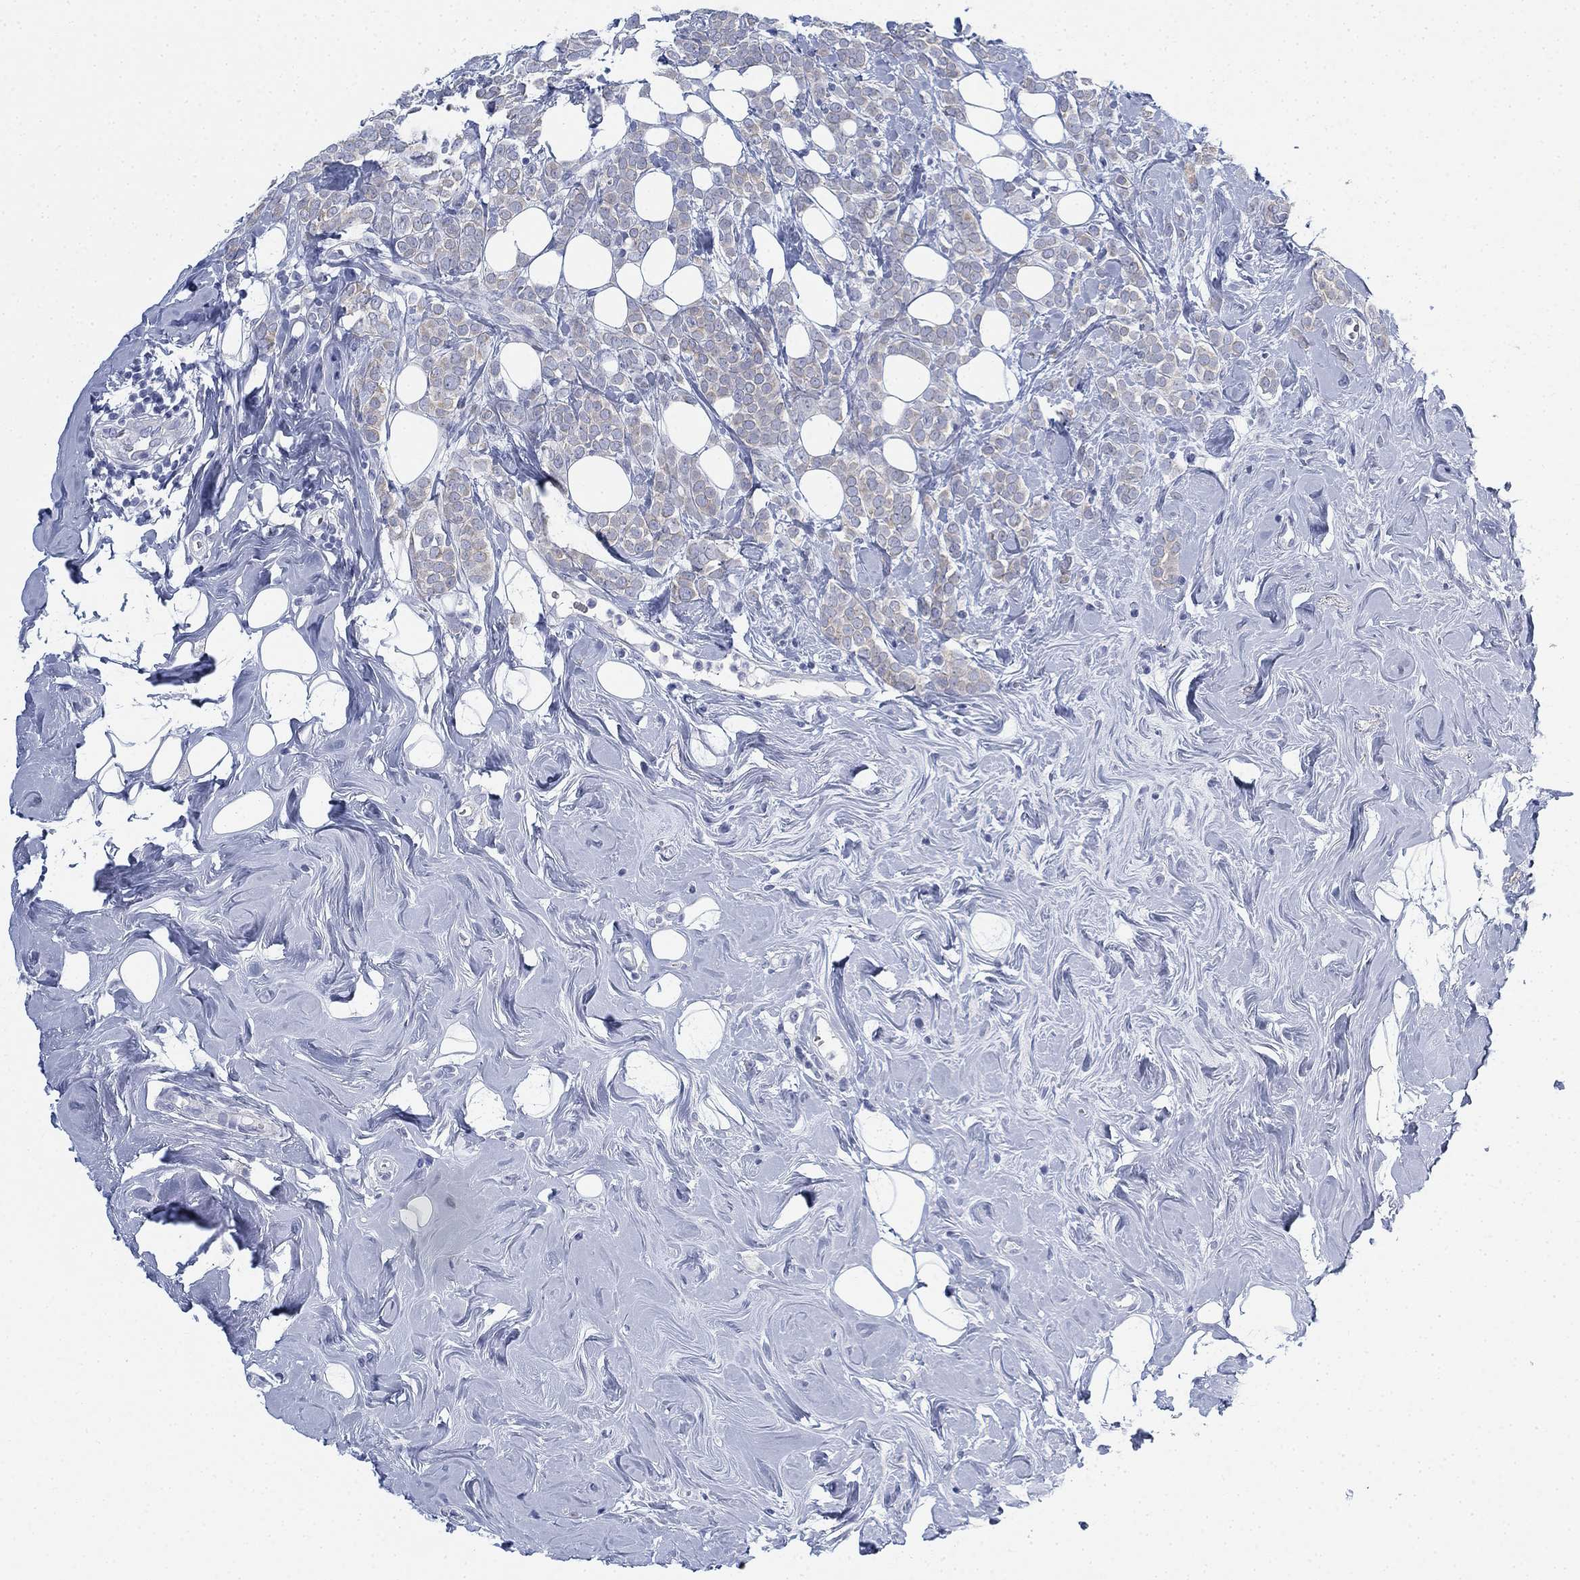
{"staining": {"intensity": "negative", "quantity": "none", "location": "none"}, "tissue": "breast cancer", "cell_type": "Tumor cells", "image_type": "cancer", "snomed": [{"axis": "morphology", "description": "Lobular carcinoma"}, {"axis": "topography", "description": "Breast"}], "caption": "High power microscopy image of an IHC image of breast lobular carcinoma, revealing no significant expression in tumor cells. The staining is performed using DAB (3,3'-diaminobenzidine) brown chromogen with nuclei counter-stained in using hematoxylin.", "gene": "GCNA", "patient": {"sex": "female", "age": 49}}